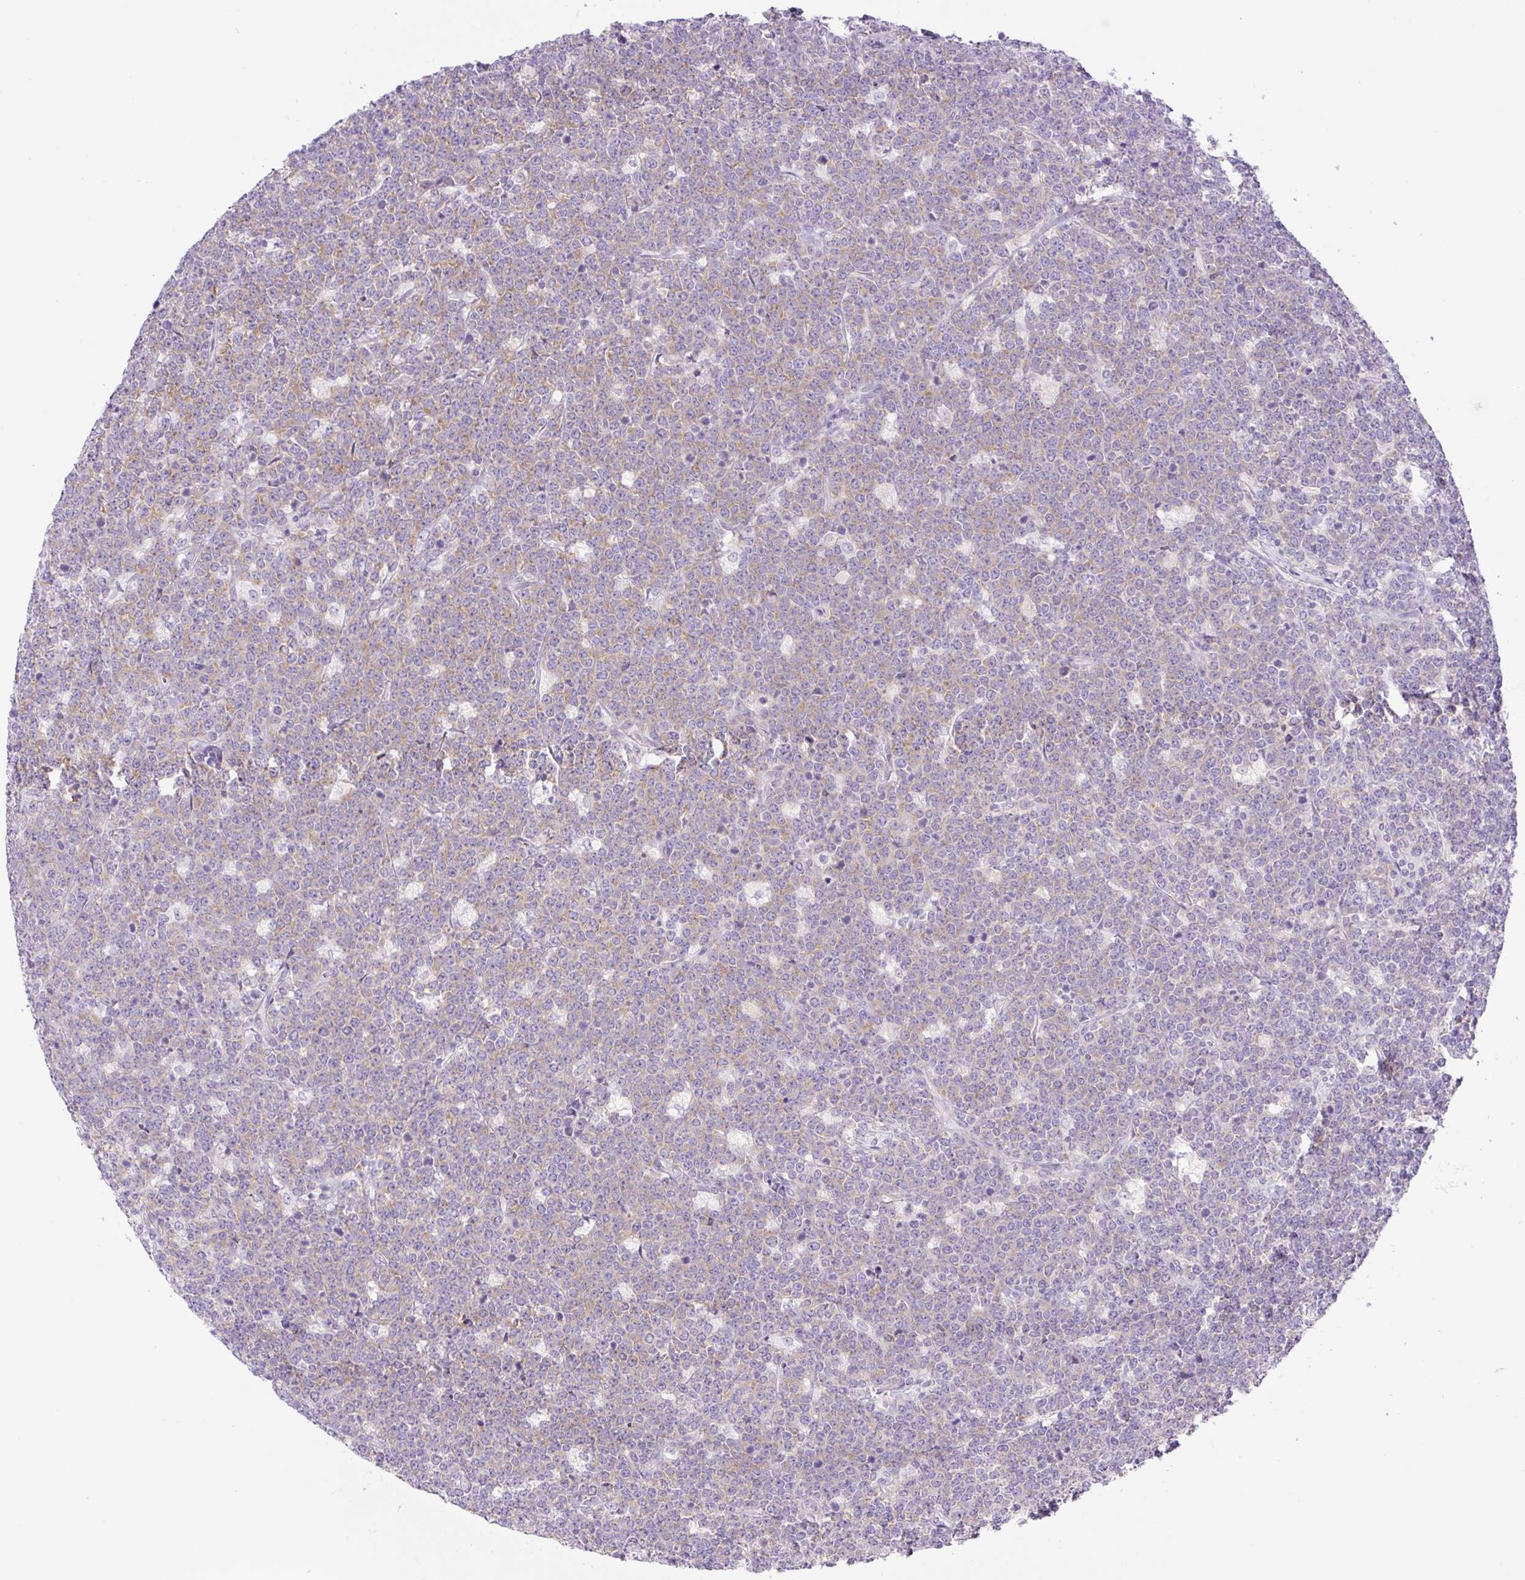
{"staining": {"intensity": "weak", "quantity": "<25%", "location": "cytoplasmic/membranous"}, "tissue": "lymphoma", "cell_type": "Tumor cells", "image_type": "cancer", "snomed": [{"axis": "morphology", "description": "Malignant lymphoma, non-Hodgkin's type, High grade"}, {"axis": "topography", "description": "Small intestine"}, {"axis": "topography", "description": "Colon"}], "caption": "This is an immunohistochemistry histopathology image of lymphoma. There is no staining in tumor cells.", "gene": "CAMK2B", "patient": {"sex": "male", "age": 8}}